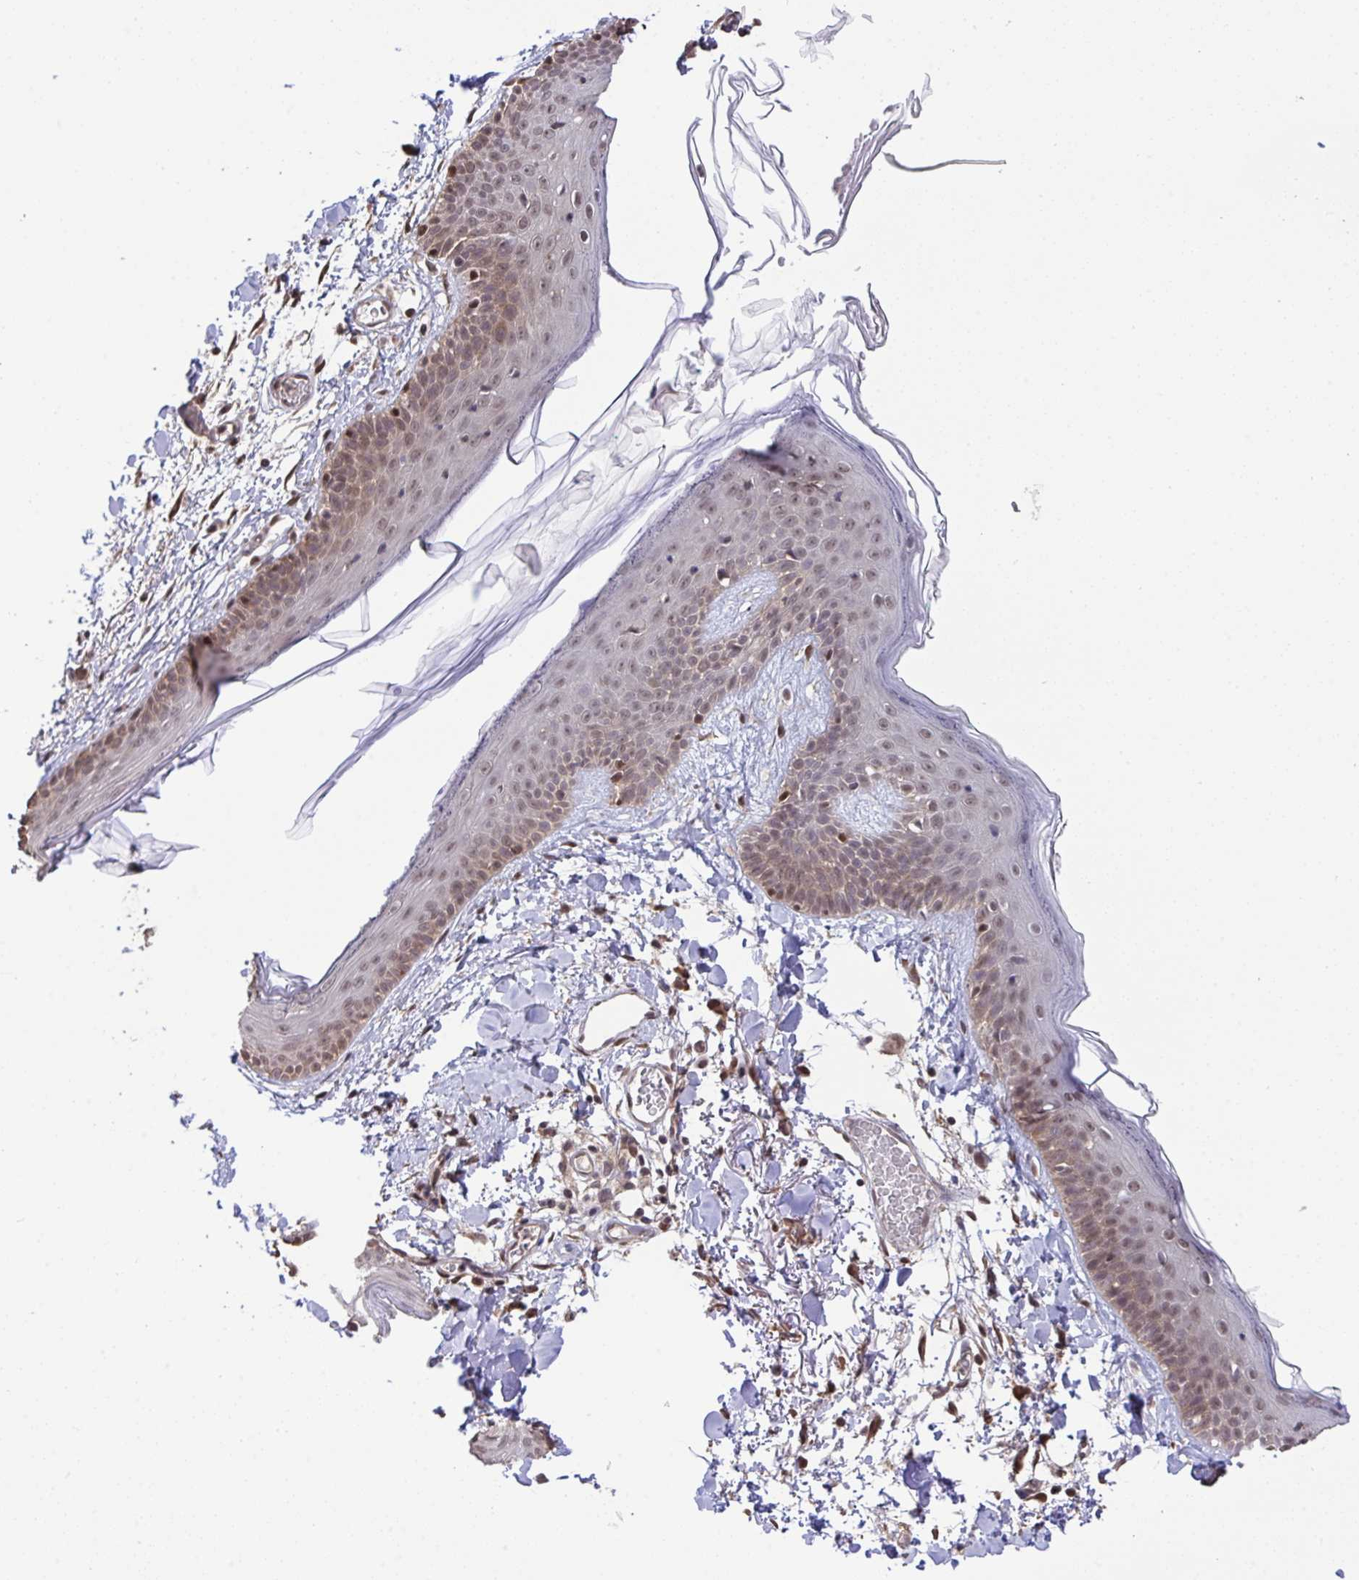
{"staining": {"intensity": "strong", "quantity": ">75%", "location": "cytoplasmic/membranous"}, "tissue": "skin", "cell_type": "Fibroblasts", "image_type": "normal", "snomed": [{"axis": "morphology", "description": "Normal tissue, NOS"}, {"axis": "topography", "description": "Skin"}], "caption": "Immunohistochemistry (DAB (3,3'-diaminobenzidine)) staining of normal human skin demonstrates strong cytoplasmic/membranous protein expression in about >75% of fibroblasts.", "gene": "C12orf57", "patient": {"sex": "male", "age": 79}}